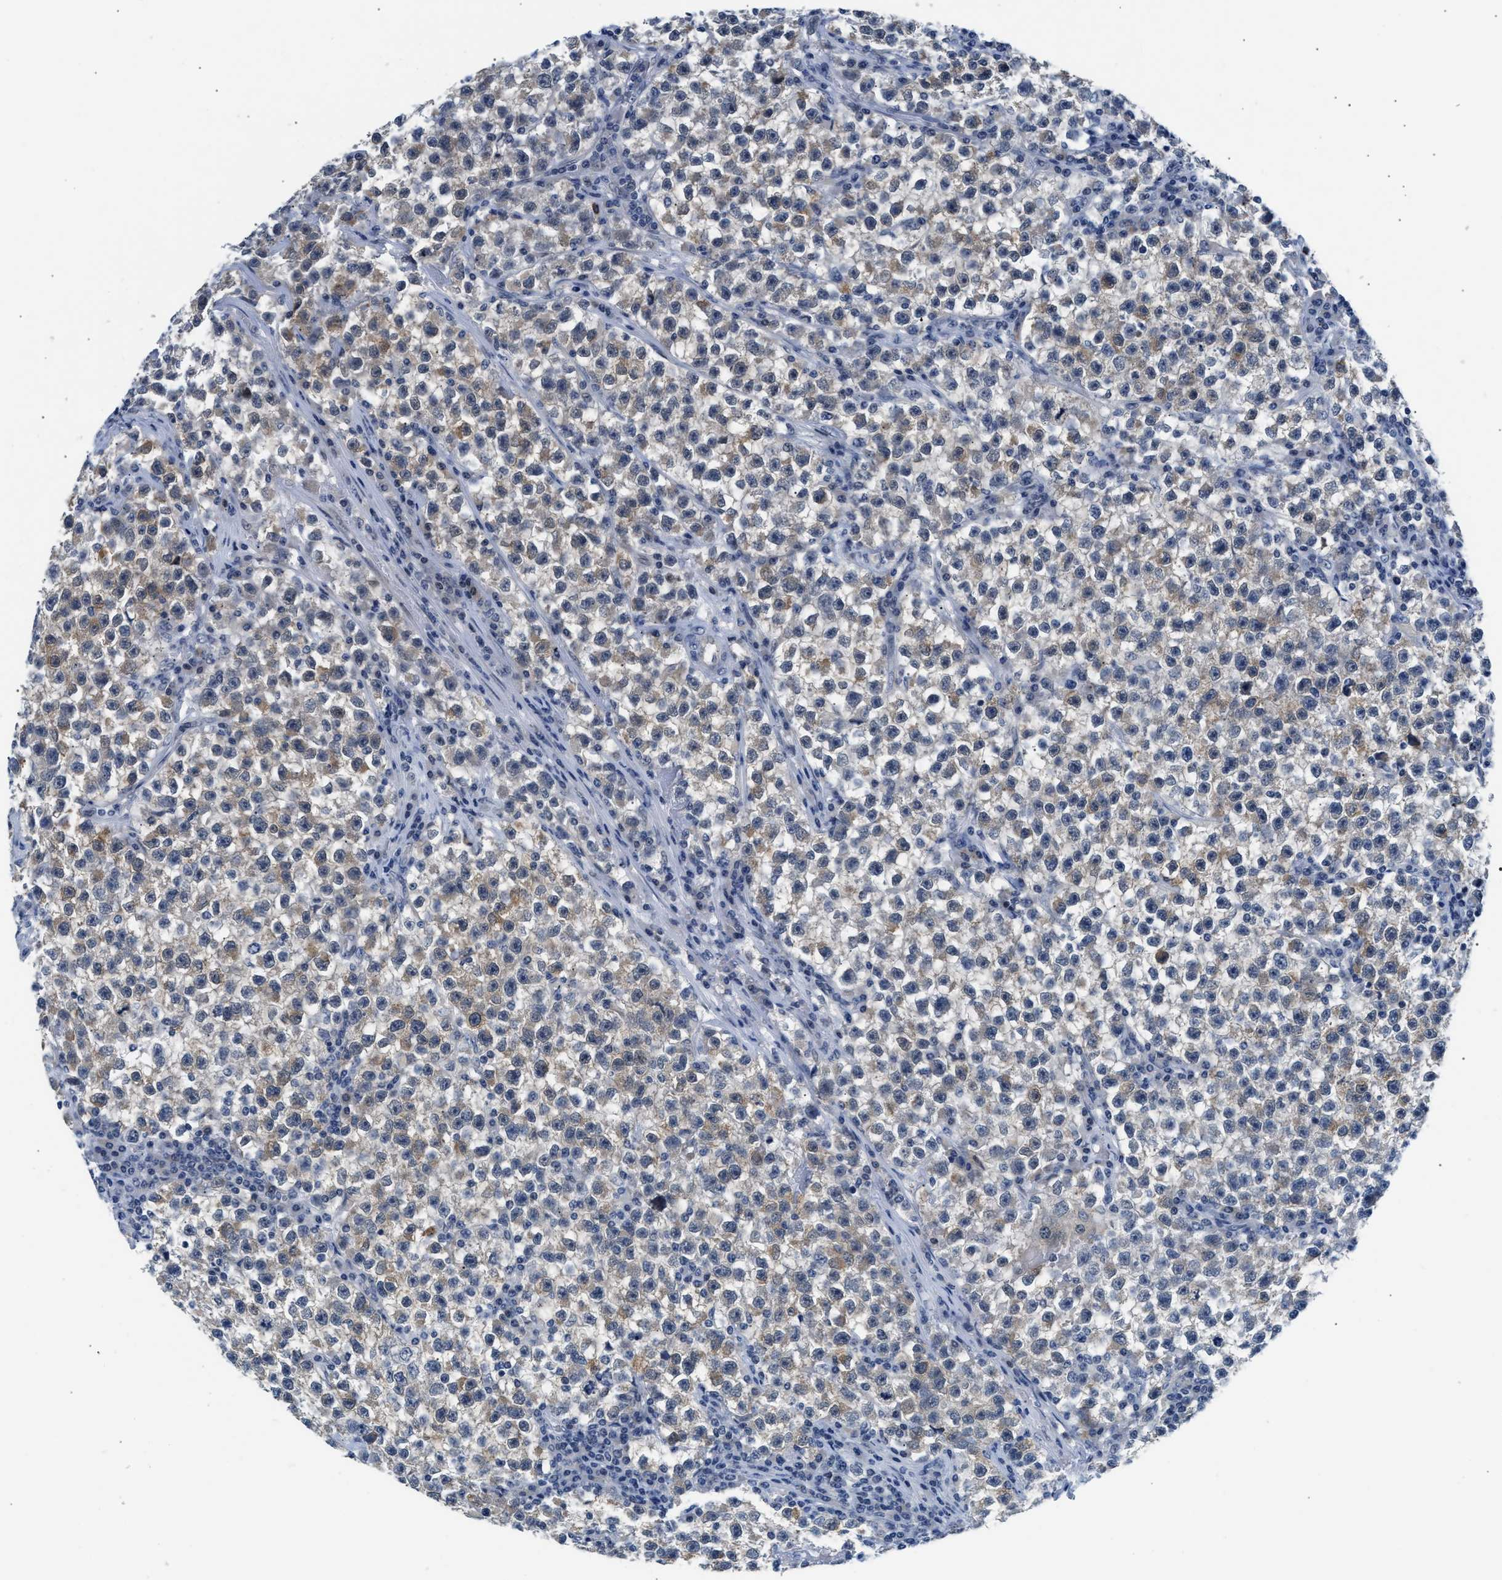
{"staining": {"intensity": "weak", "quantity": ">75%", "location": "cytoplasmic/membranous"}, "tissue": "testis cancer", "cell_type": "Tumor cells", "image_type": "cancer", "snomed": [{"axis": "morphology", "description": "Seminoma, NOS"}, {"axis": "topography", "description": "Testis"}], "caption": "A photomicrograph of human seminoma (testis) stained for a protein demonstrates weak cytoplasmic/membranous brown staining in tumor cells.", "gene": "PPM1H", "patient": {"sex": "male", "age": 22}}